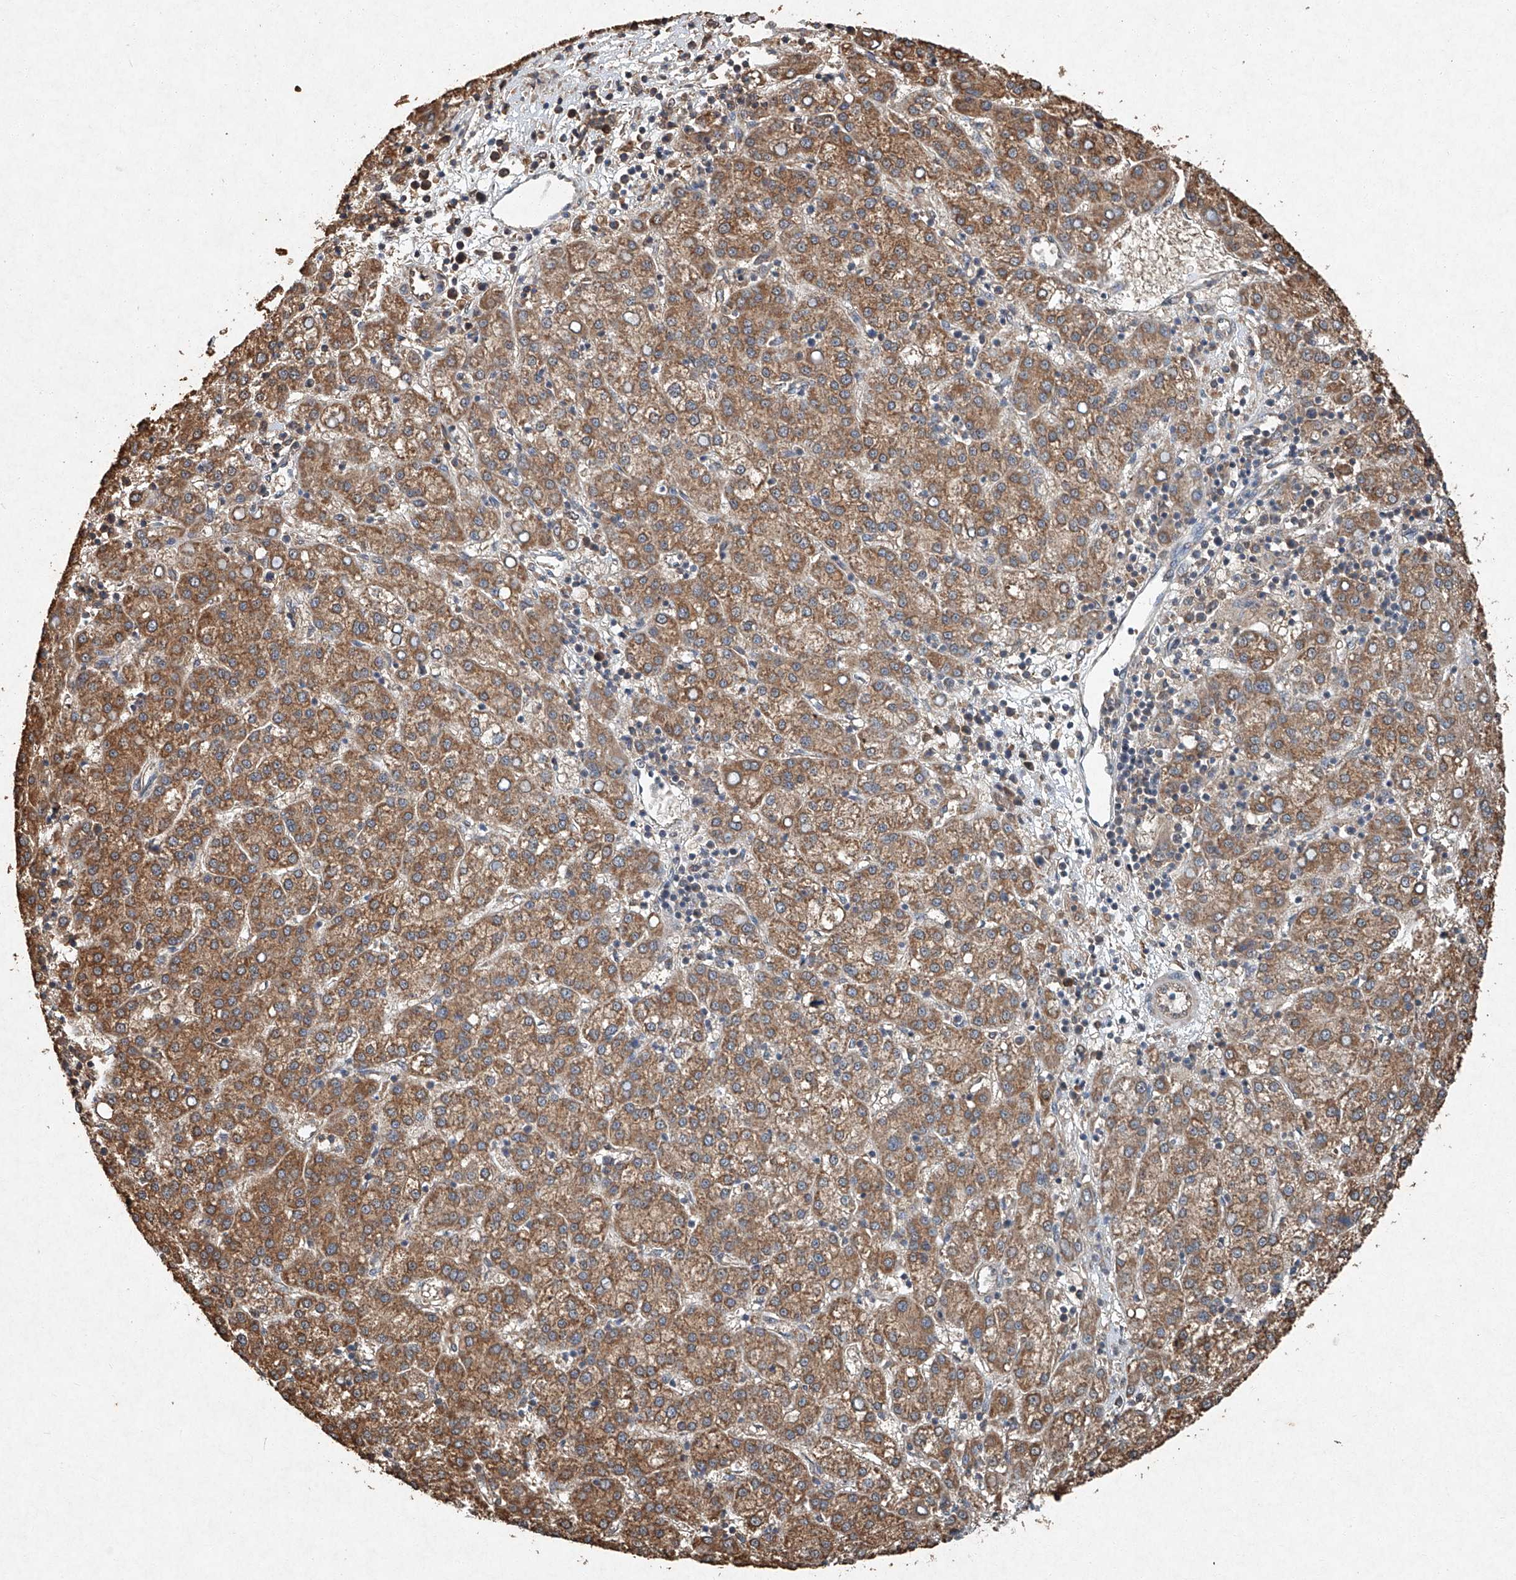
{"staining": {"intensity": "moderate", "quantity": ">75%", "location": "cytoplasmic/membranous"}, "tissue": "liver cancer", "cell_type": "Tumor cells", "image_type": "cancer", "snomed": [{"axis": "morphology", "description": "Carcinoma, Hepatocellular, NOS"}, {"axis": "topography", "description": "Liver"}], "caption": "Immunohistochemistry staining of hepatocellular carcinoma (liver), which exhibits medium levels of moderate cytoplasmic/membranous positivity in approximately >75% of tumor cells indicating moderate cytoplasmic/membranous protein staining. The staining was performed using DAB (3,3'-diaminobenzidine) (brown) for protein detection and nuclei were counterstained in hematoxylin (blue).", "gene": "STK3", "patient": {"sex": "female", "age": 58}}